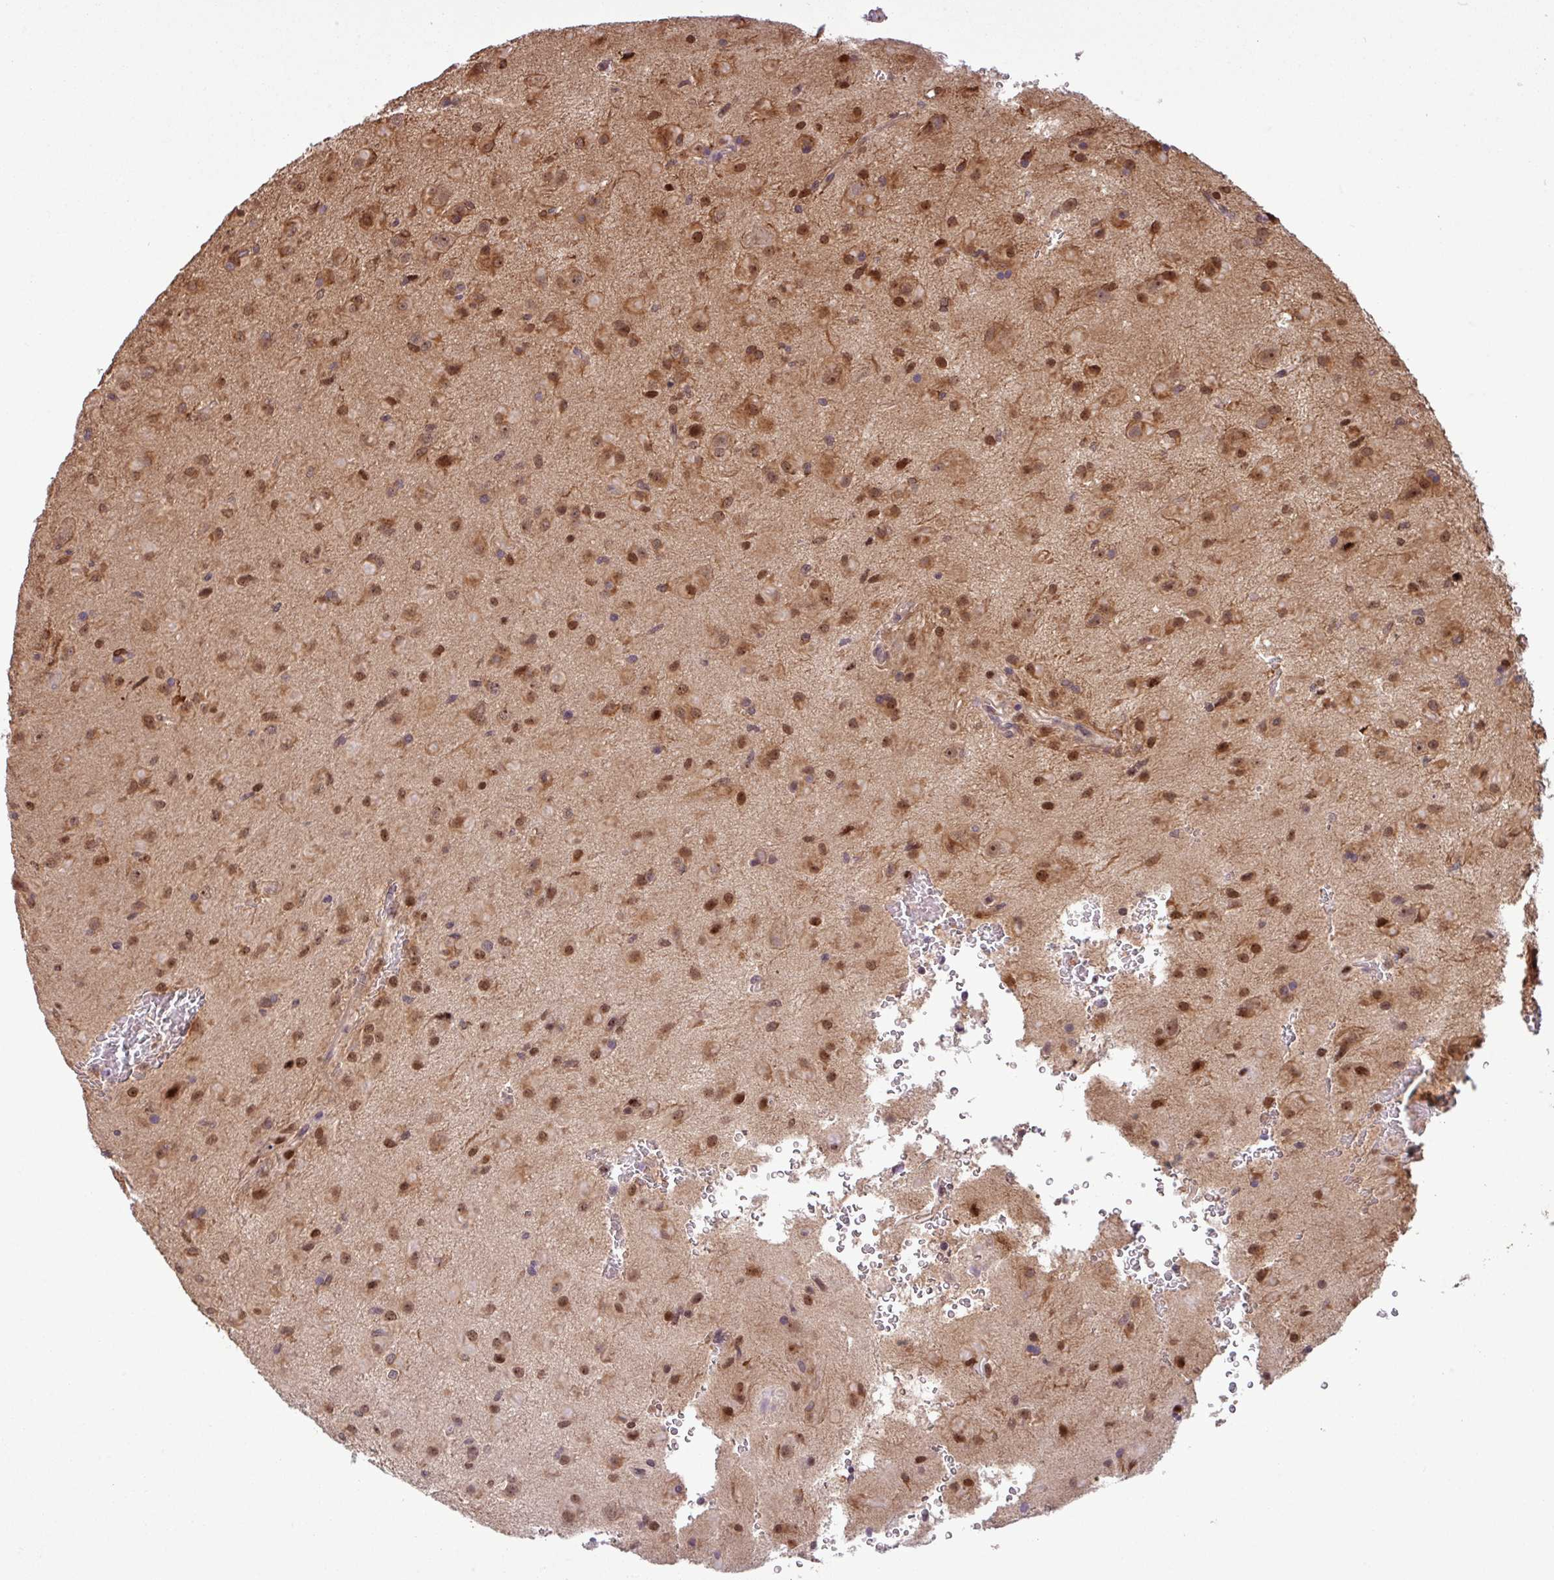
{"staining": {"intensity": "moderate", "quantity": ">75%", "location": "cytoplasmic/membranous,nuclear"}, "tissue": "glioma", "cell_type": "Tumor cells", "image_type": "cancer", "snomed": [{"axis": "morphology", "description": "Glioma, malignant, Low grade"}, {"axis": "topography", "description": "Brain"}], "caption": "The immunohistochemical stain highlights moderate cytoplasmic/membranous and nuclear expression in tumor cells of malignant glioma (low-grade) tissue.", "gene": "C7orf50", "patient": {"sex": "male", "age": 58}}